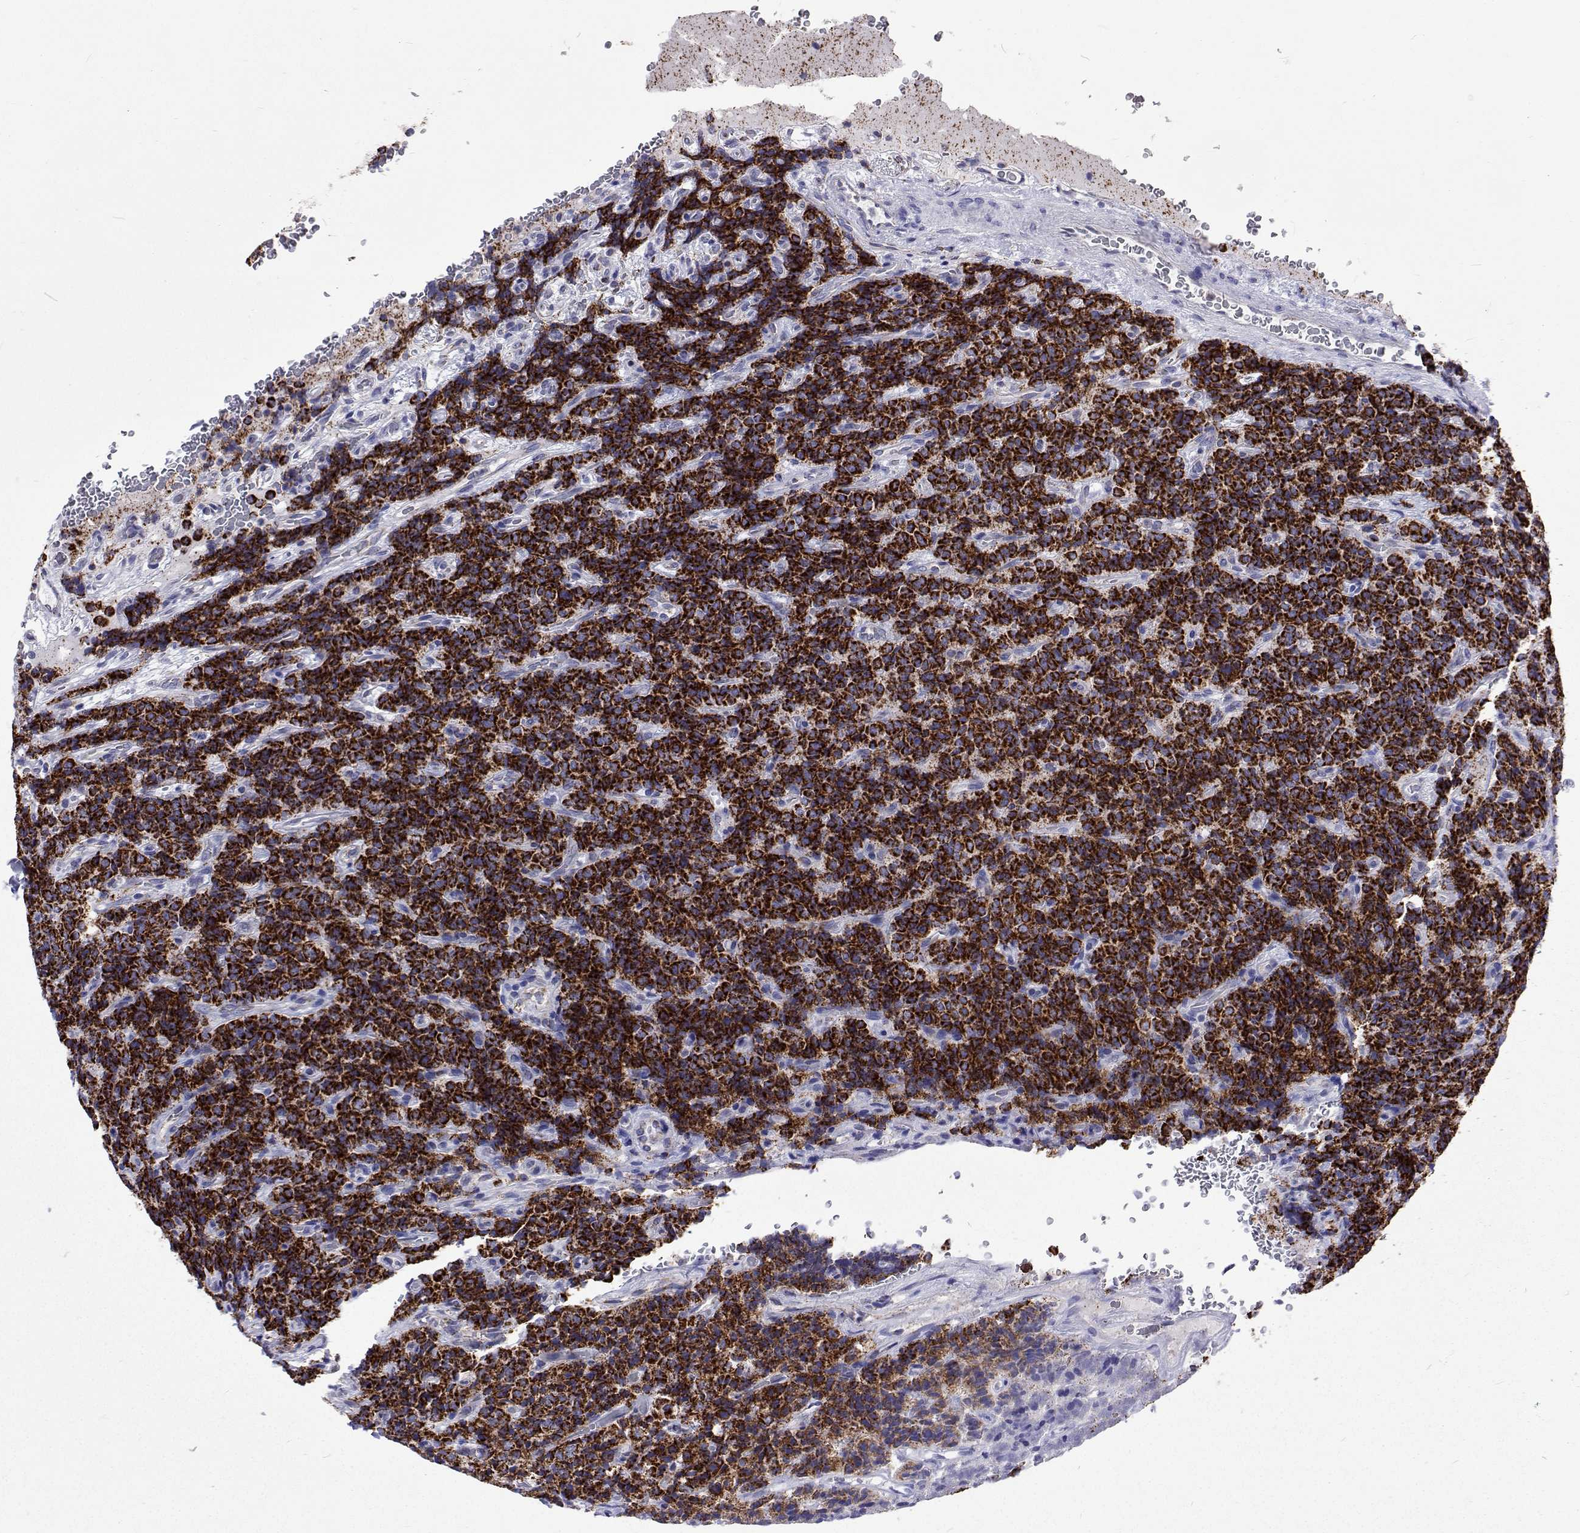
{"staining": {"intensity": "strong", "quantity": ">75%", "location": "cytoplasmic/membranous"}, "tissue": "carcinoid", "cell_type": "Tumor cells", "image_type": "cancer", "snomed": [{"axis": "morphology", "description": "Carcinoid, malignant, NOS"}, {"axis": "topography", "description": "Pancreas"}], "caption": "High-magnification brightfield microscopy of malignant carcinoid stained with DAB (brown) and counterstained with hematoxylin (blue). tumor cells exhibit strong cytoplasmic/membranous expression is present in approximately>75% of cells.", "gene": "MCCC2", "patient": {"sex": "male", "age": 36}}